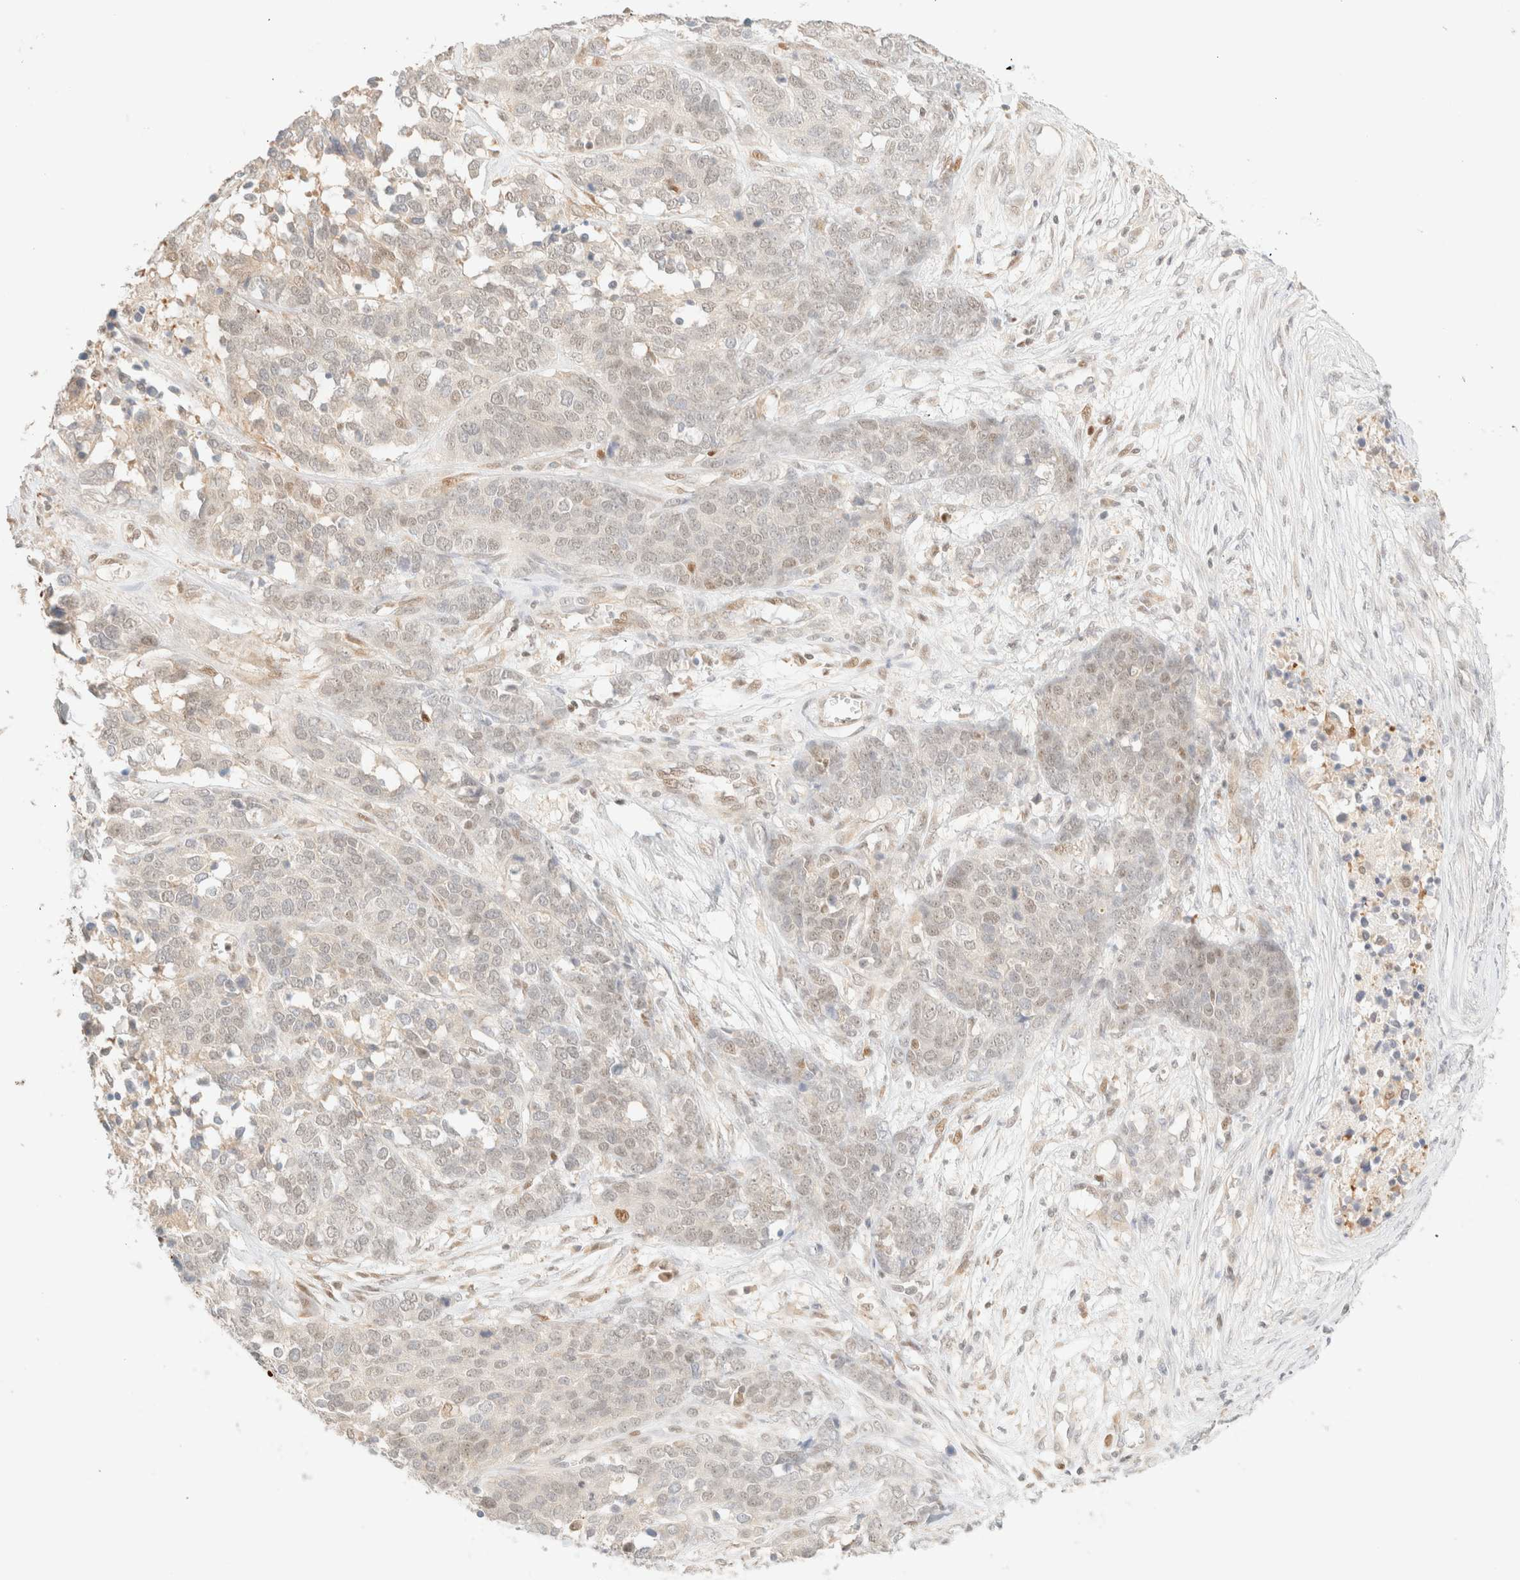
{"staining": {"intensity": "weak", "quantity": "<25%", "location": "nuclear"}, "tissue": "ovarian cancer", "cell_type": "Tumor cells", "image_type": "cancer", "snomed": [{"axis": "morphology", "description": "Cystadenocarcinoma, serous, NOS"}, {"axis": "topography", "description": "Ovary"}], "caption": "There is no significant positivity in tumor cells of serous cystadenocarcinoma (ovarian). (Brightfield microscopy of DAB (3,3'-diaminobenzidine) IHC at high magnification).", "gene": "TSR1", "patient": {"sex": "female", "age": 44}}